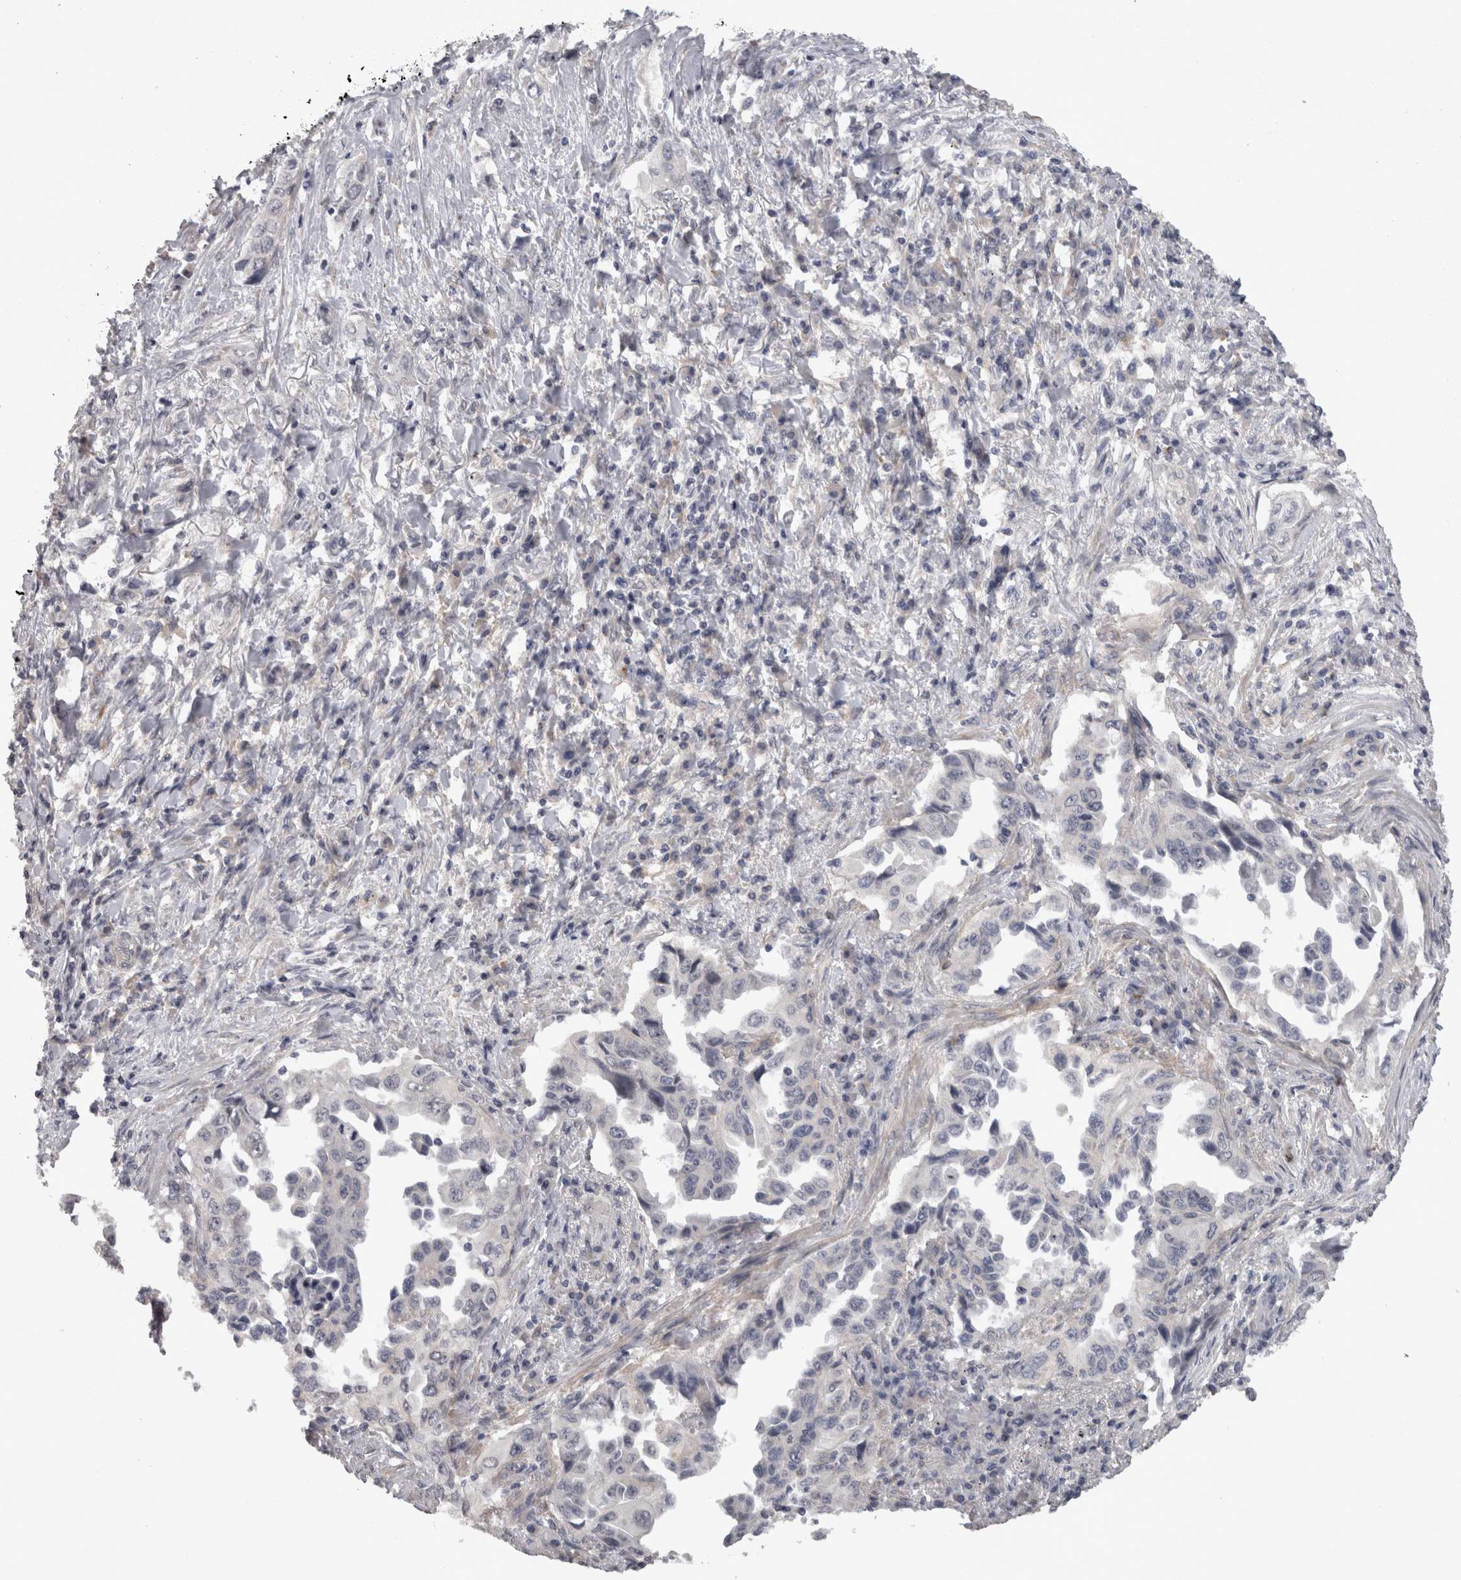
{"staining": {"intensity": "negative", "quantity": "none", "location": "none"}, "tissue": "lung cancer", "cell_type": "Tumor cells", "image_type": "cancer", "snomed": [{"axis": "morphology", "description": "Adenocarcinoma, NOS"}, {"axis": "topography", "description": "Lung"}], "caption": "This is an immunohistochemistry micrograph of lung adenocarcinoma. There is no staining in tumor cells.", "gene": "RMDN1", "patient": {"sex": "female", "age": 51}}